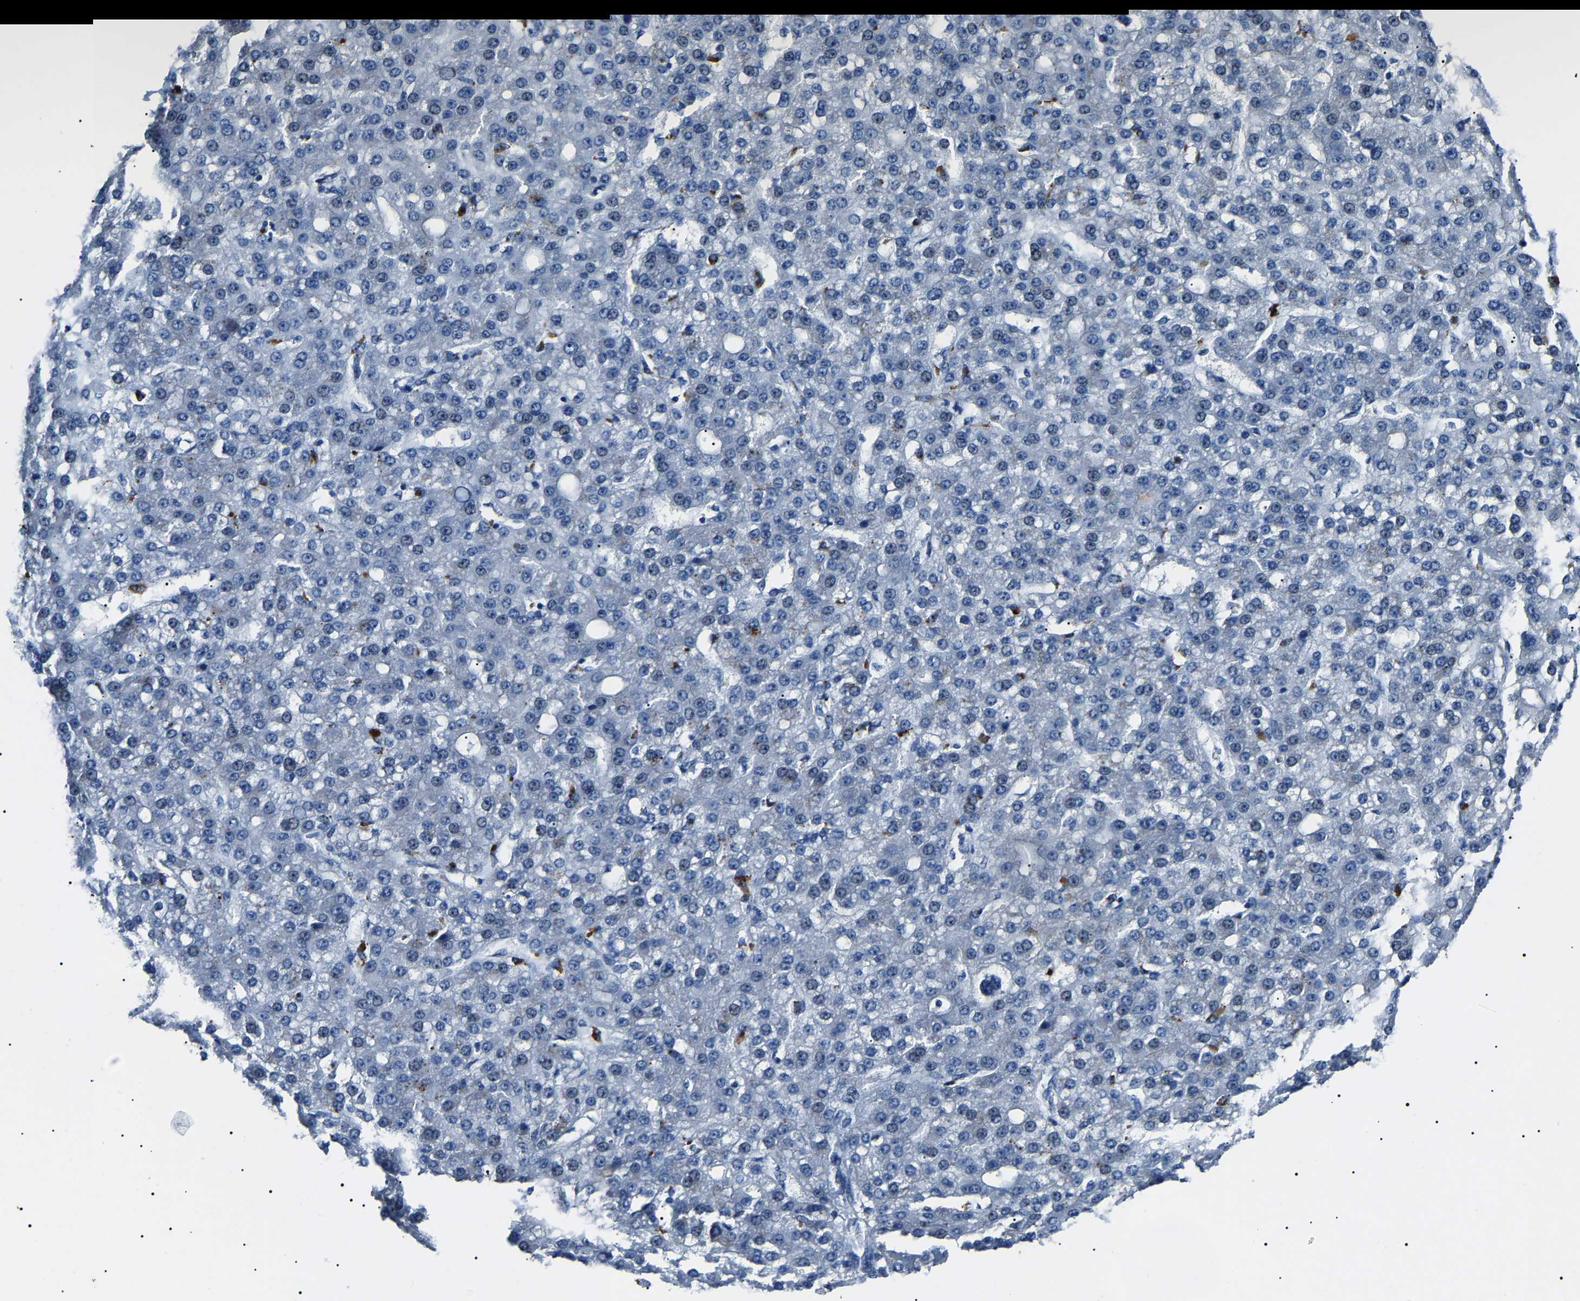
{"staining": {"intensity": "negative", "quantity": "none", "location": "none"}, "tissue": "liver cancer", "cell_type": "Tumor cells", "image_type": "cancer", "snomed": [{"axis": "morphology", "description": "Carcinoma, Hepatocellular, NOS"}, {"axis": "topography", "description": "Liver"}], "caption": "A micrograph of hepatocellular carcinoma (liver) stained for a protein reveals no brown staining in tumor cells. (Brightfield microscopy of DAB immunohistochemistry at high magnification).", "gene": "KLK15", "patient": {"sex": "male", "age": 67}}